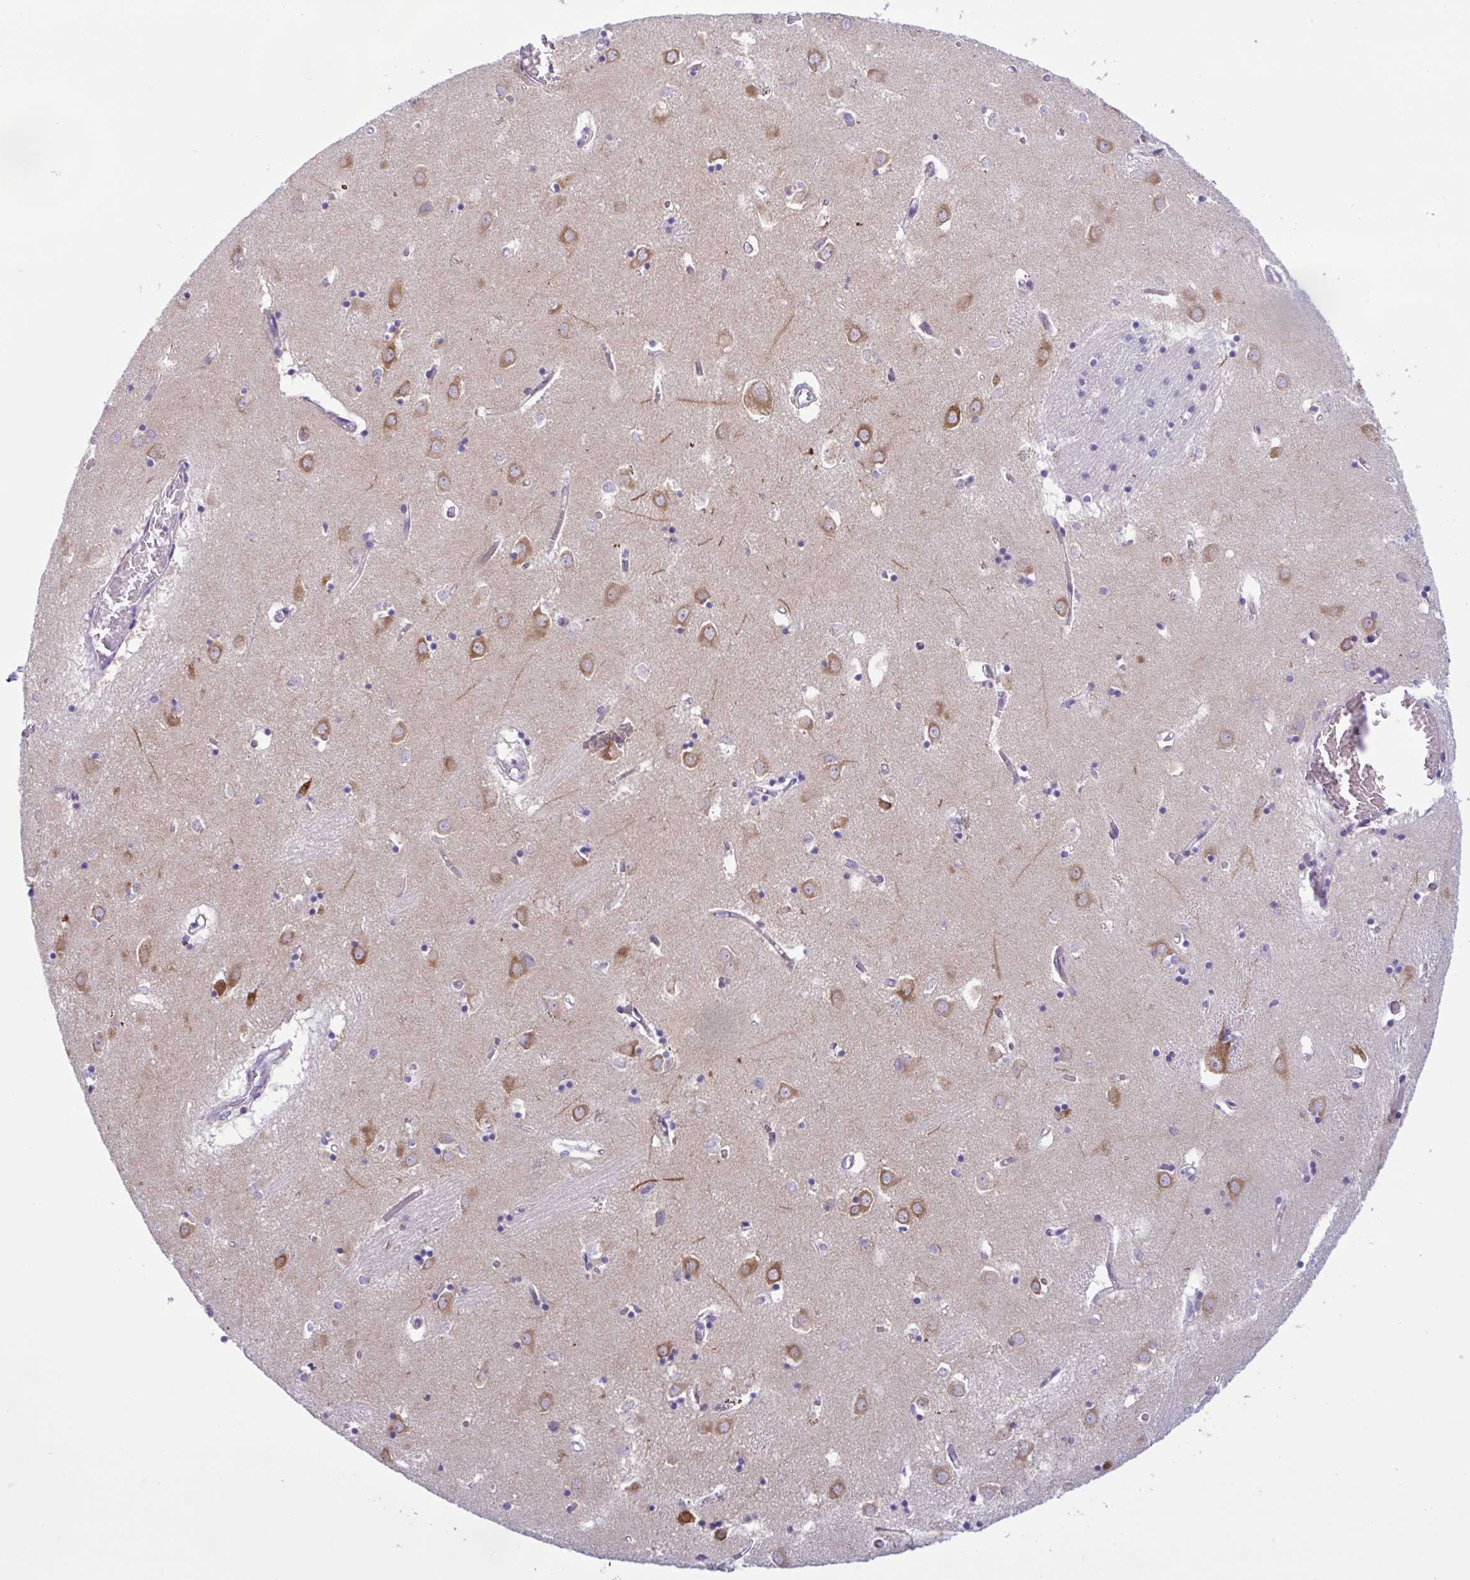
{"staining": {"intensity": "negative", "quantity": "none", "location": "none"}, "tissue": "caudate", "cell_type": "Glial cells", "image_type": "normal", "snomed": [{"axis": "morphology", "description": "Normal tissue, NOS"}, {"axis": "topography", "description": "Lateral ventricle wall"}], "caption": "Immunohistochemical staining of normal caudate exhibits no significant expression in glial cells.", "gene": "SREBF1", "patient": {"sex": "male", "age": 70}}